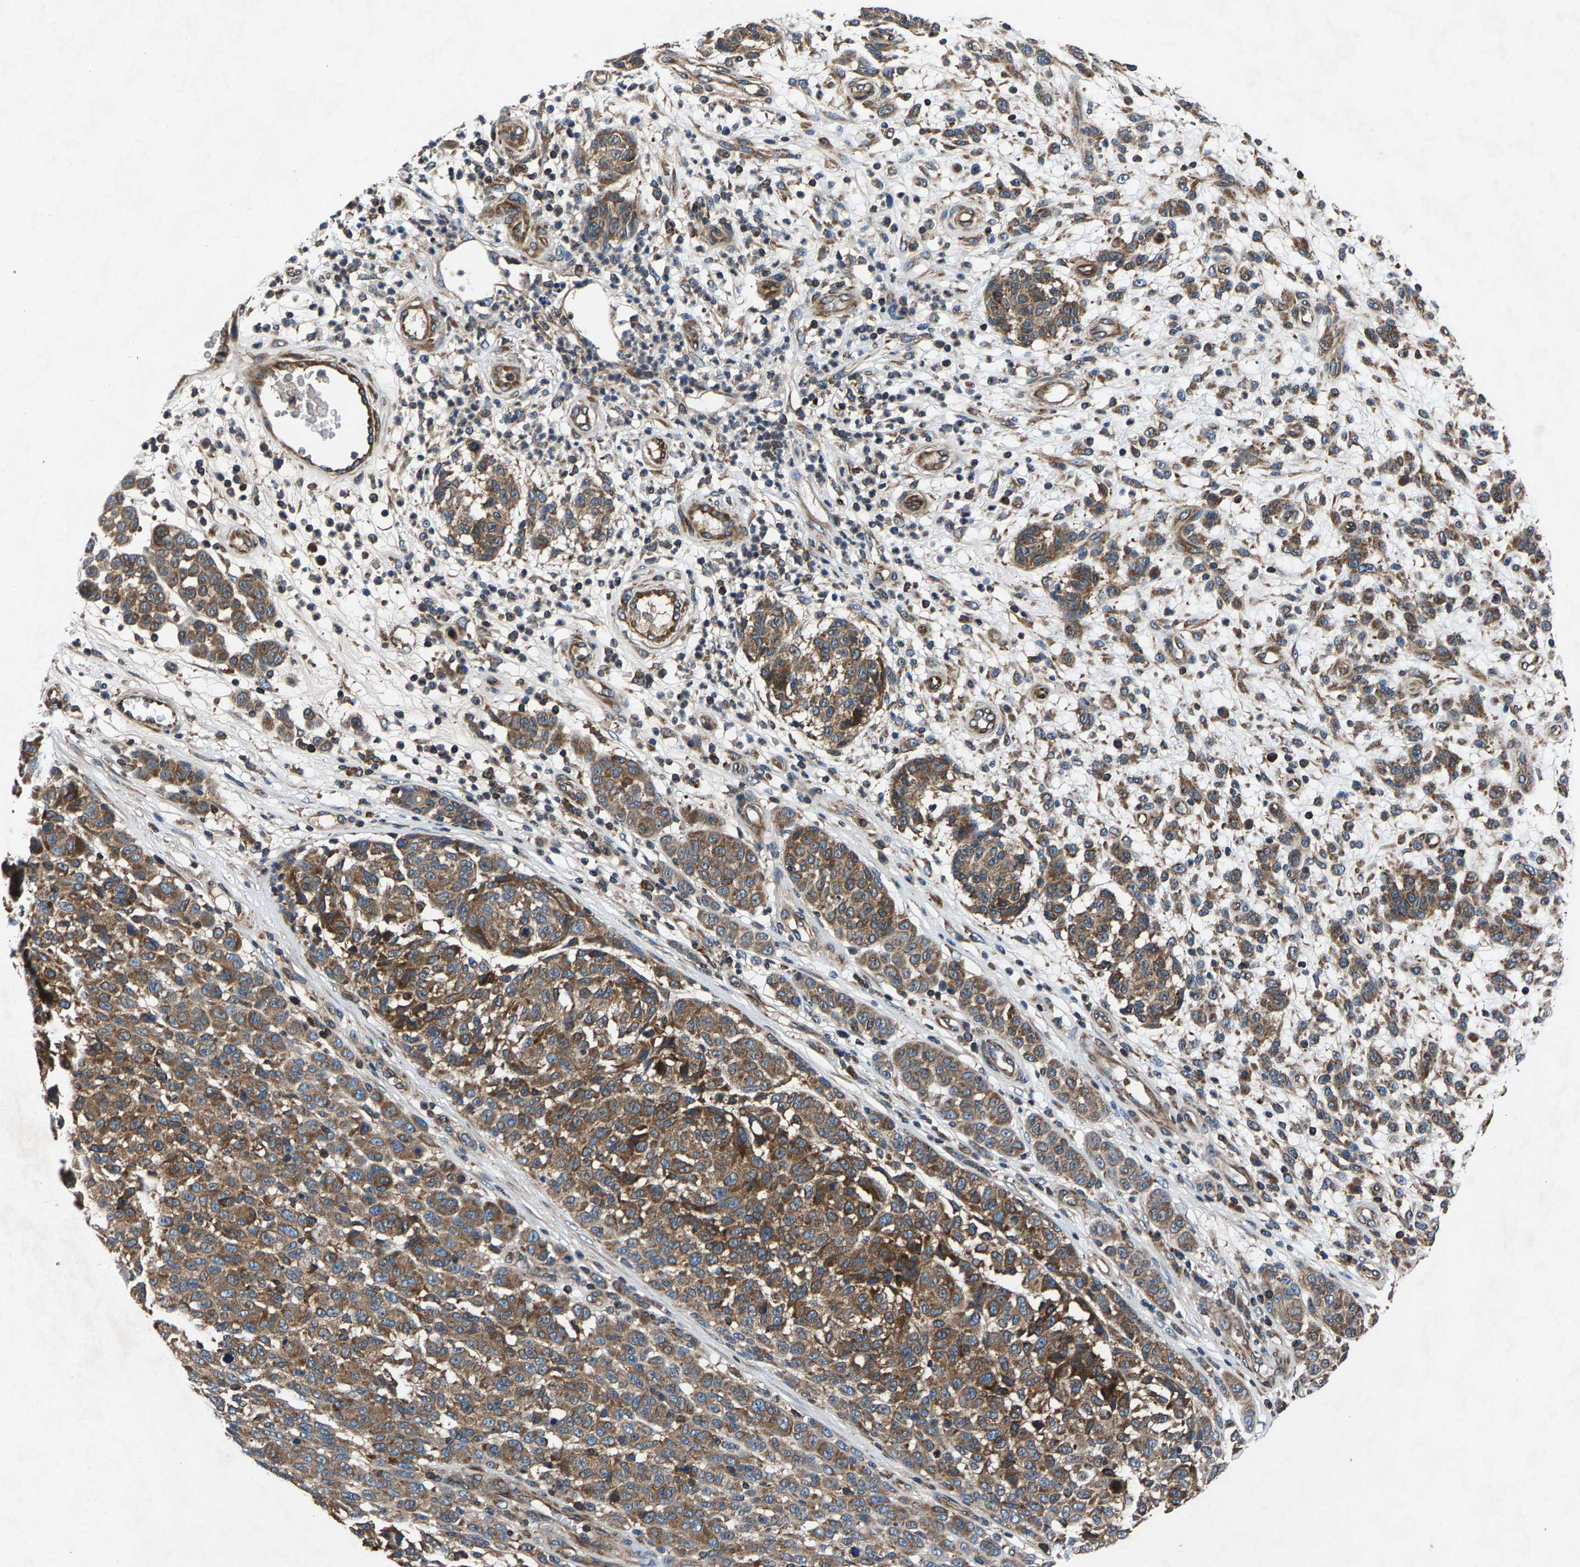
{"staining": {"intensity": "moderate", "quantity": ">75%", "location": "cytoplasmic/membranous"}, "tissue": "melanoma", "cell_type": "Tumor cells", "image_type": "cancer", "snomed": [{"axis": "morphology", "description": "Malignant melanoma, NOS"}, {"axis": "topography", "description": "Skin"}], "caption": "Human malignant melanoma stained with a brown dye exhibits moderate cytoplasmic/membranous positive staining in about >75% of tumor cells.", "gene": "LPCAT1", "patient": {"sex": "male", "age": 59}}